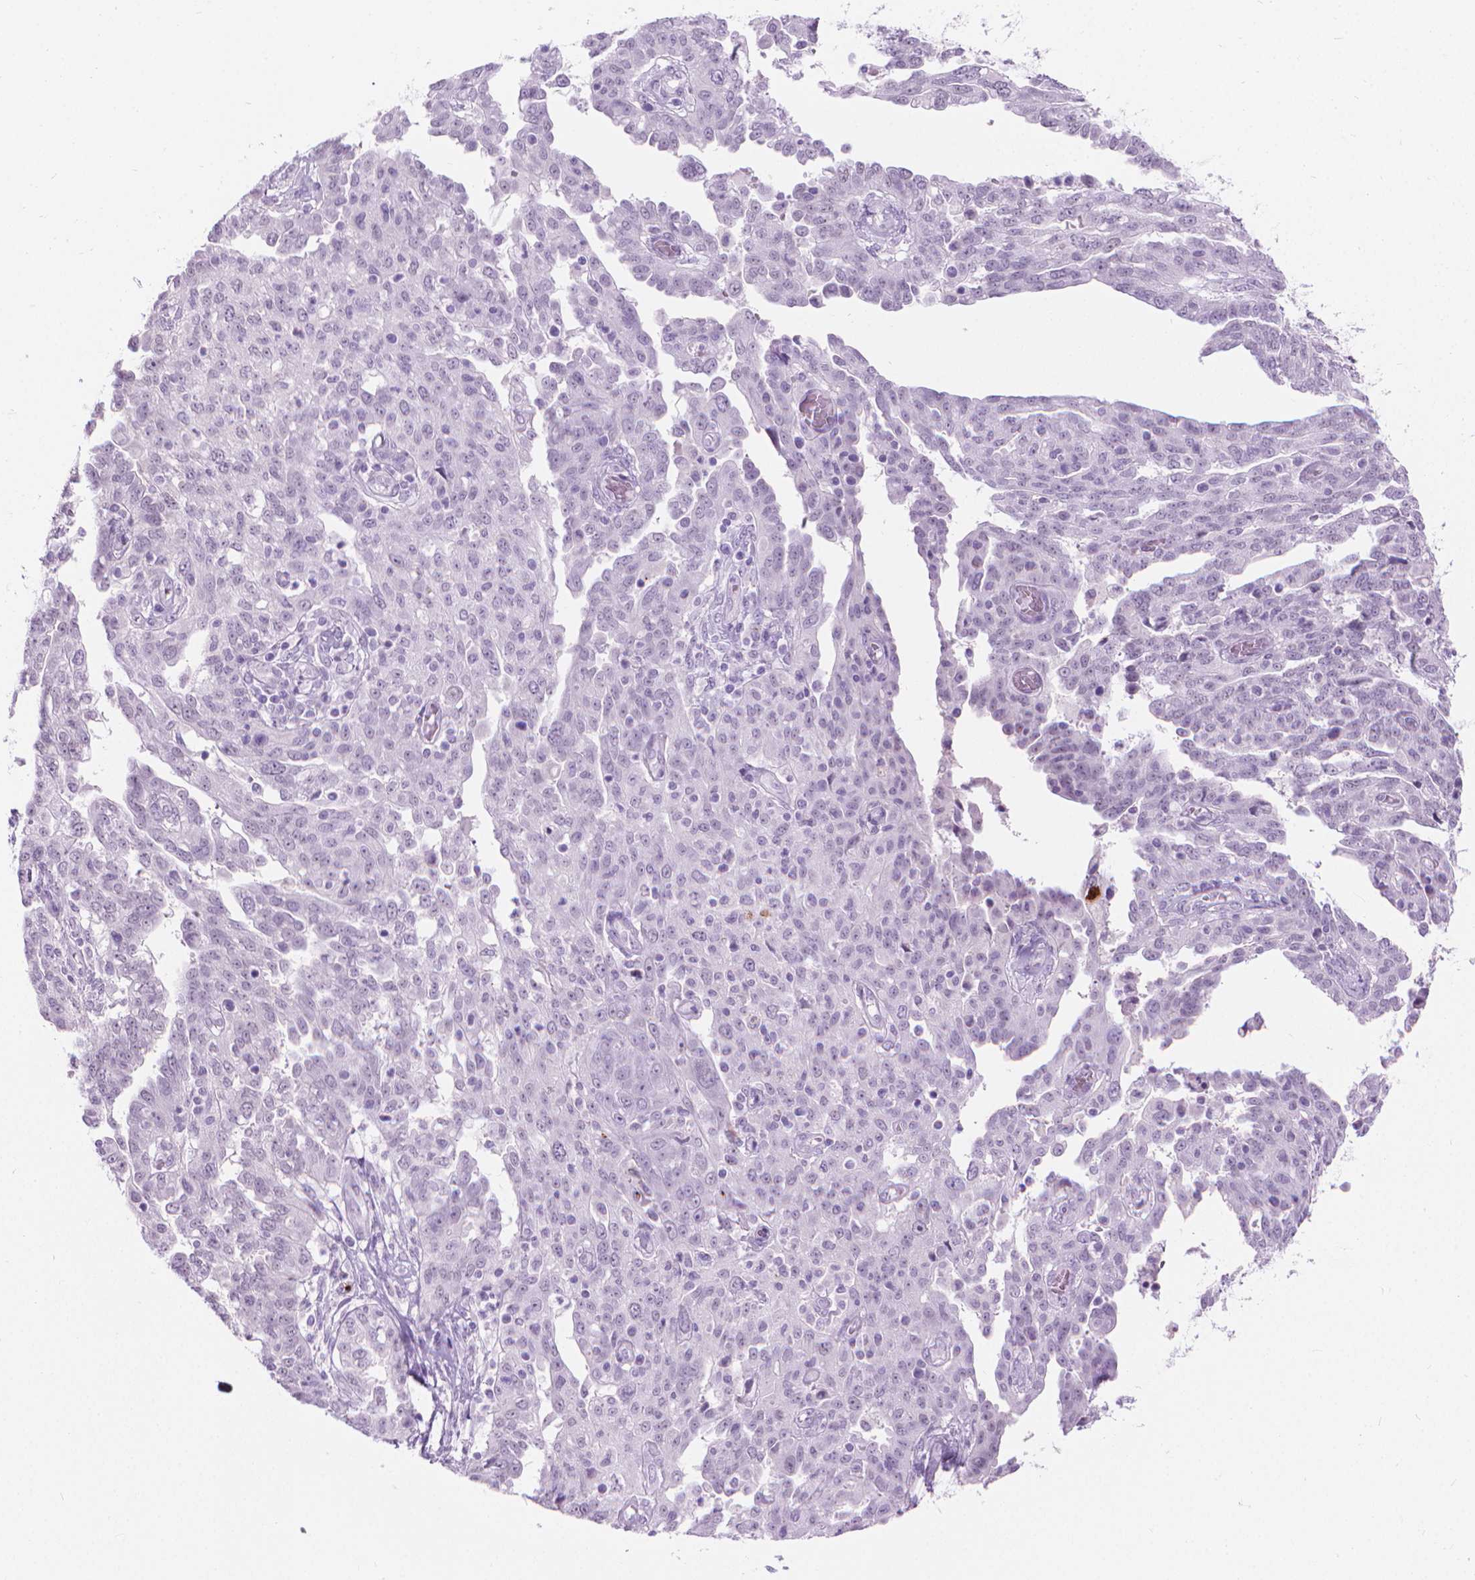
{"staining": {"intensity": "negative", "quantity": "none", "location": "none"}, "tissue": "ovarian cancer", "cell_type": "Tumor cells", "image_type": "cancer", "snomed": [{"axis": "morphology", "description": "Cystadenocarcinoma, serous, NOS"}, {"axis": "topography", "description": "Ovary"}], "caption": "This is a photomicrograph of immunohistochemistry staining of ovarian cancer, which shows no expression in tumor cells.", "gene": "CFAP52", "patient": {"sex": "female", "age": 67}}